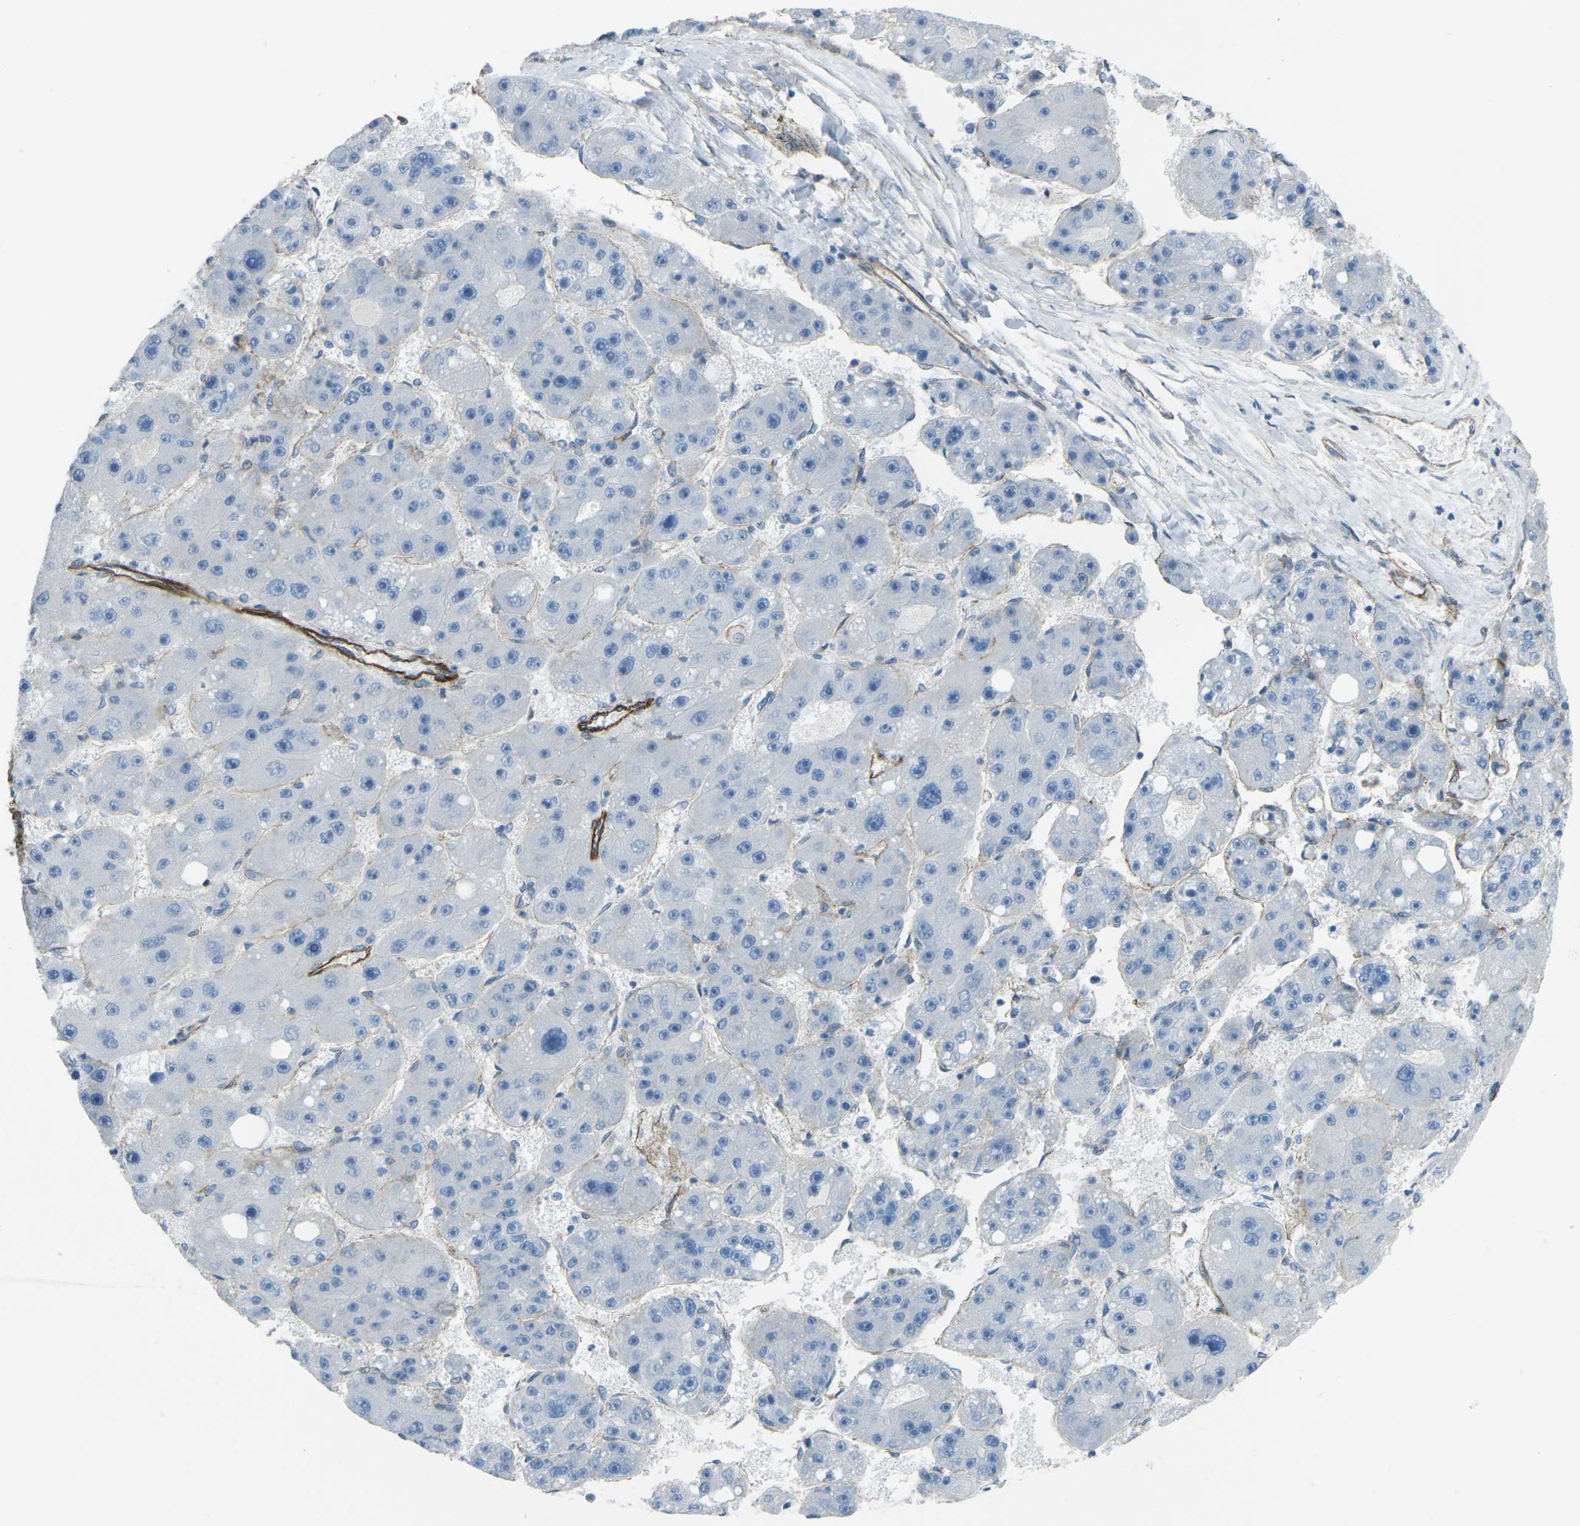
{"staining": {"intensity": "negative", "quantity": "none", "location": "none"}, "tissue": "liver cancer", "cell_type": "Tumor cells", "image_type": "cancer", "snomed": [{"axis": "morphology", "description": "Carcinoma, Hepatocellular, NOS"}, {"axis": "topography", "description": "Liver"}], "caption": "Immunohistochemical staining of liver hepatocellular carcinoma exhibits no significant staining in tumor cells.", "gene": "UTRN", "patient": {"sex": "female", "age": 61}}